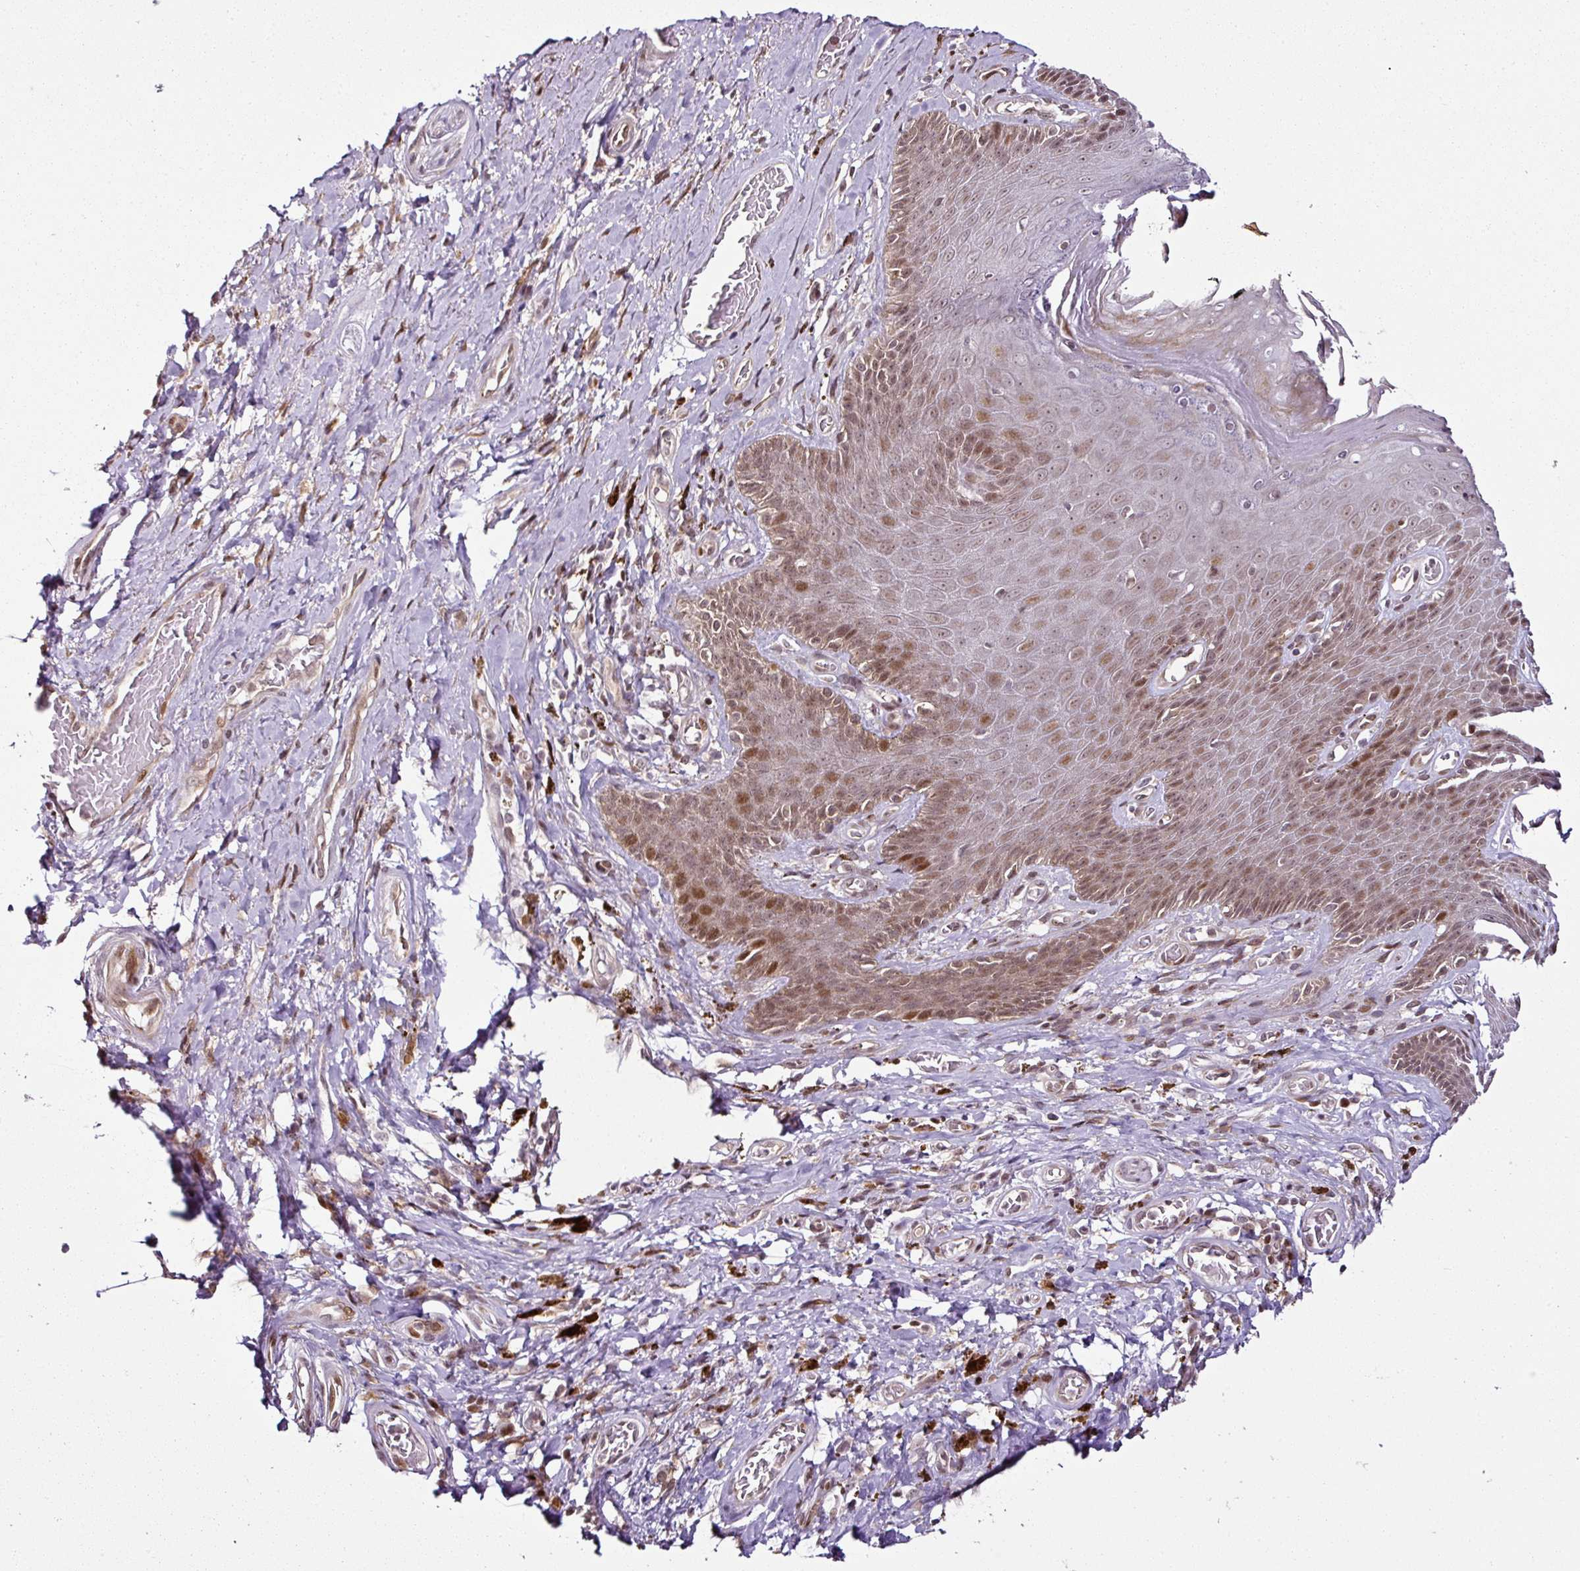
{"staining": {"intensity": "moderate", "quantity": "25%-75%", "location": "cytoplasmic/membranous,nuclear"}, "tissue": "skin", "cell_type": "Epidermal cells", "image_type": "normal", "snomed": [{"axis": "morphology", "description": "Normal tissue, NOS"}, {"axis": "topography", "description": "Anal"}, {"axis": "topography", "description": "Peripheral nerve tissue"}], "caption": "High-power microscopy captured an immunohistochemistry (IHC) histopathology image of normal skin, revealing moderate cytoplasmic/membranous,nuclear positivity in about 25%-75% of epidermal cells.", "gene": "COPRS", "patient": {"sex": "male", "age": 53}}